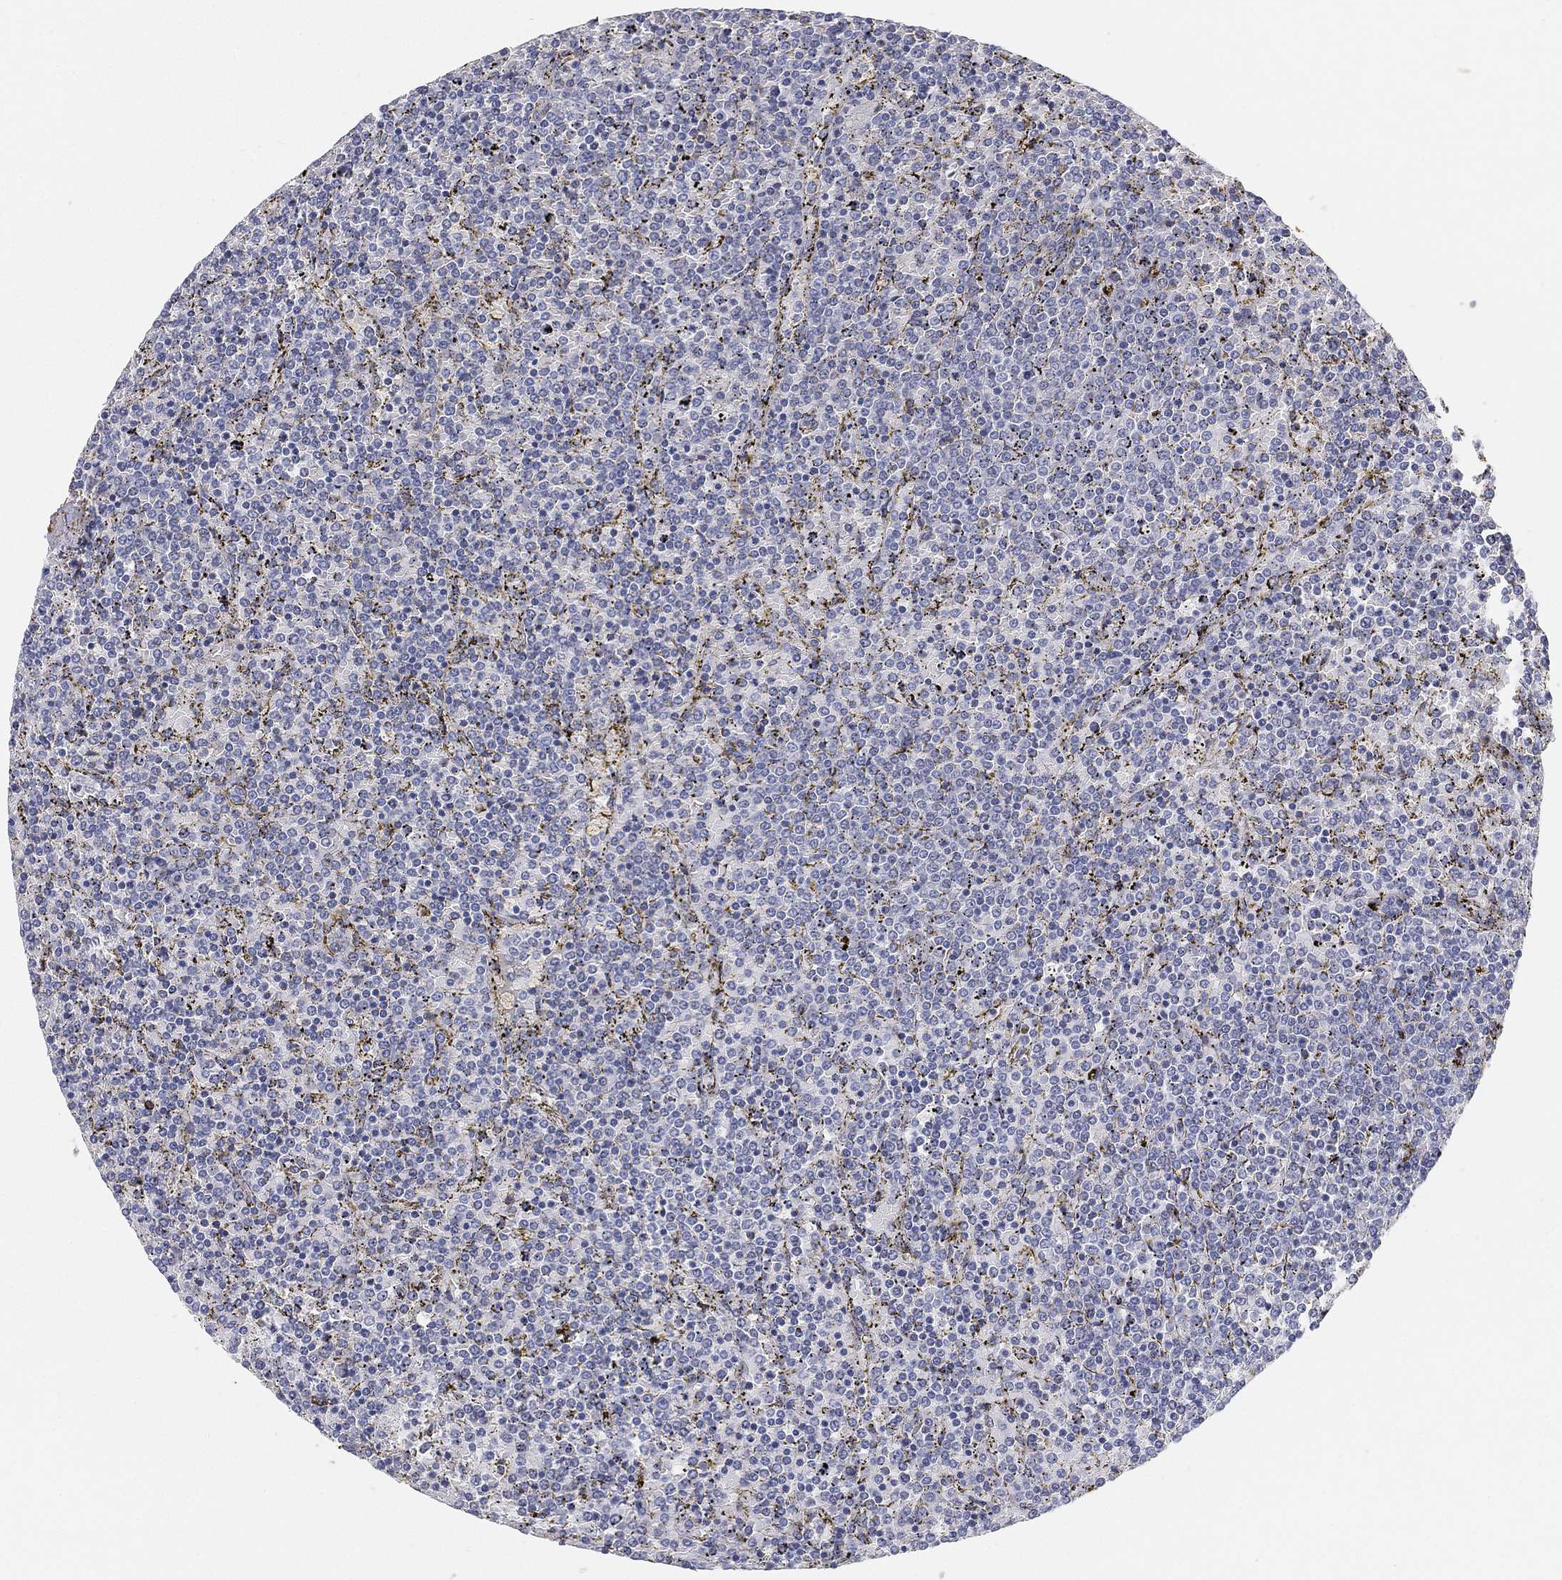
{"staining": {"intensity": "negative", "quantity": "none", "location": "none"}, "tissue": "lymphoma", "cell_type": "Tumor cells", "image_type": "cancer", "snomed": [{"axis": "morphology", "description": "Malignant lymphoma, non-Hodgkin's type, Low grade"}, {"axis": "topography", "description": "Spleen"}], "caption": "A micrograph of lymphoma stained for a protein displays no brown staining in tumor cells.", "gene": "GPR61", "patient": {"sex": "female", "age": 77}}